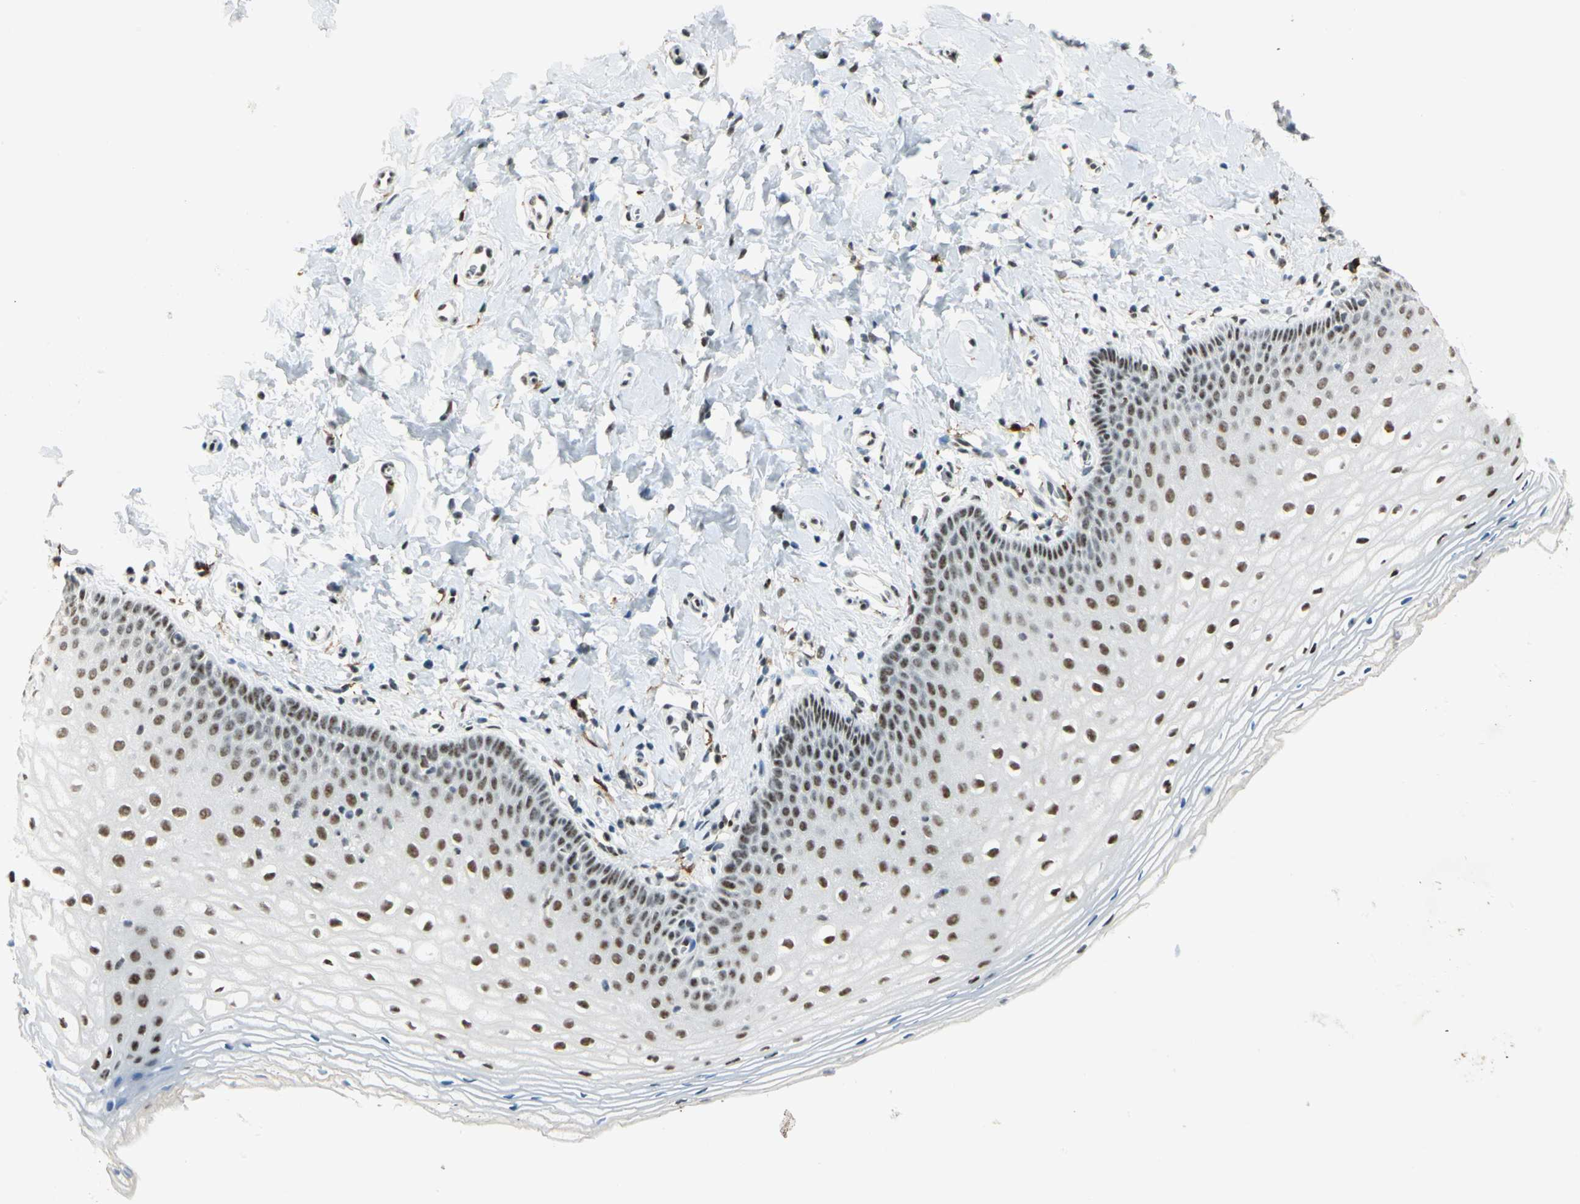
{"staining": {"intensity": "moderate", "quantity": "25%-75%", "location": "nuclear"}, "tissue": "vagina", "cell_type": "Squamous epithelial cells", "image_type": "normal", "snomed": [{"axis": "morphology", "description": "Normal tissue, NOS"}, {"axis": "topography", "description": "Vagina"}], "caption": "Brown immunohistochemical staining in unremarkable human vagina exhibits moderate nuclear positivity in approximately 25%-75% of squamous epithelial cells.", "gene": "MTMR10", "patient": {"sex": "female", "age": 55}}